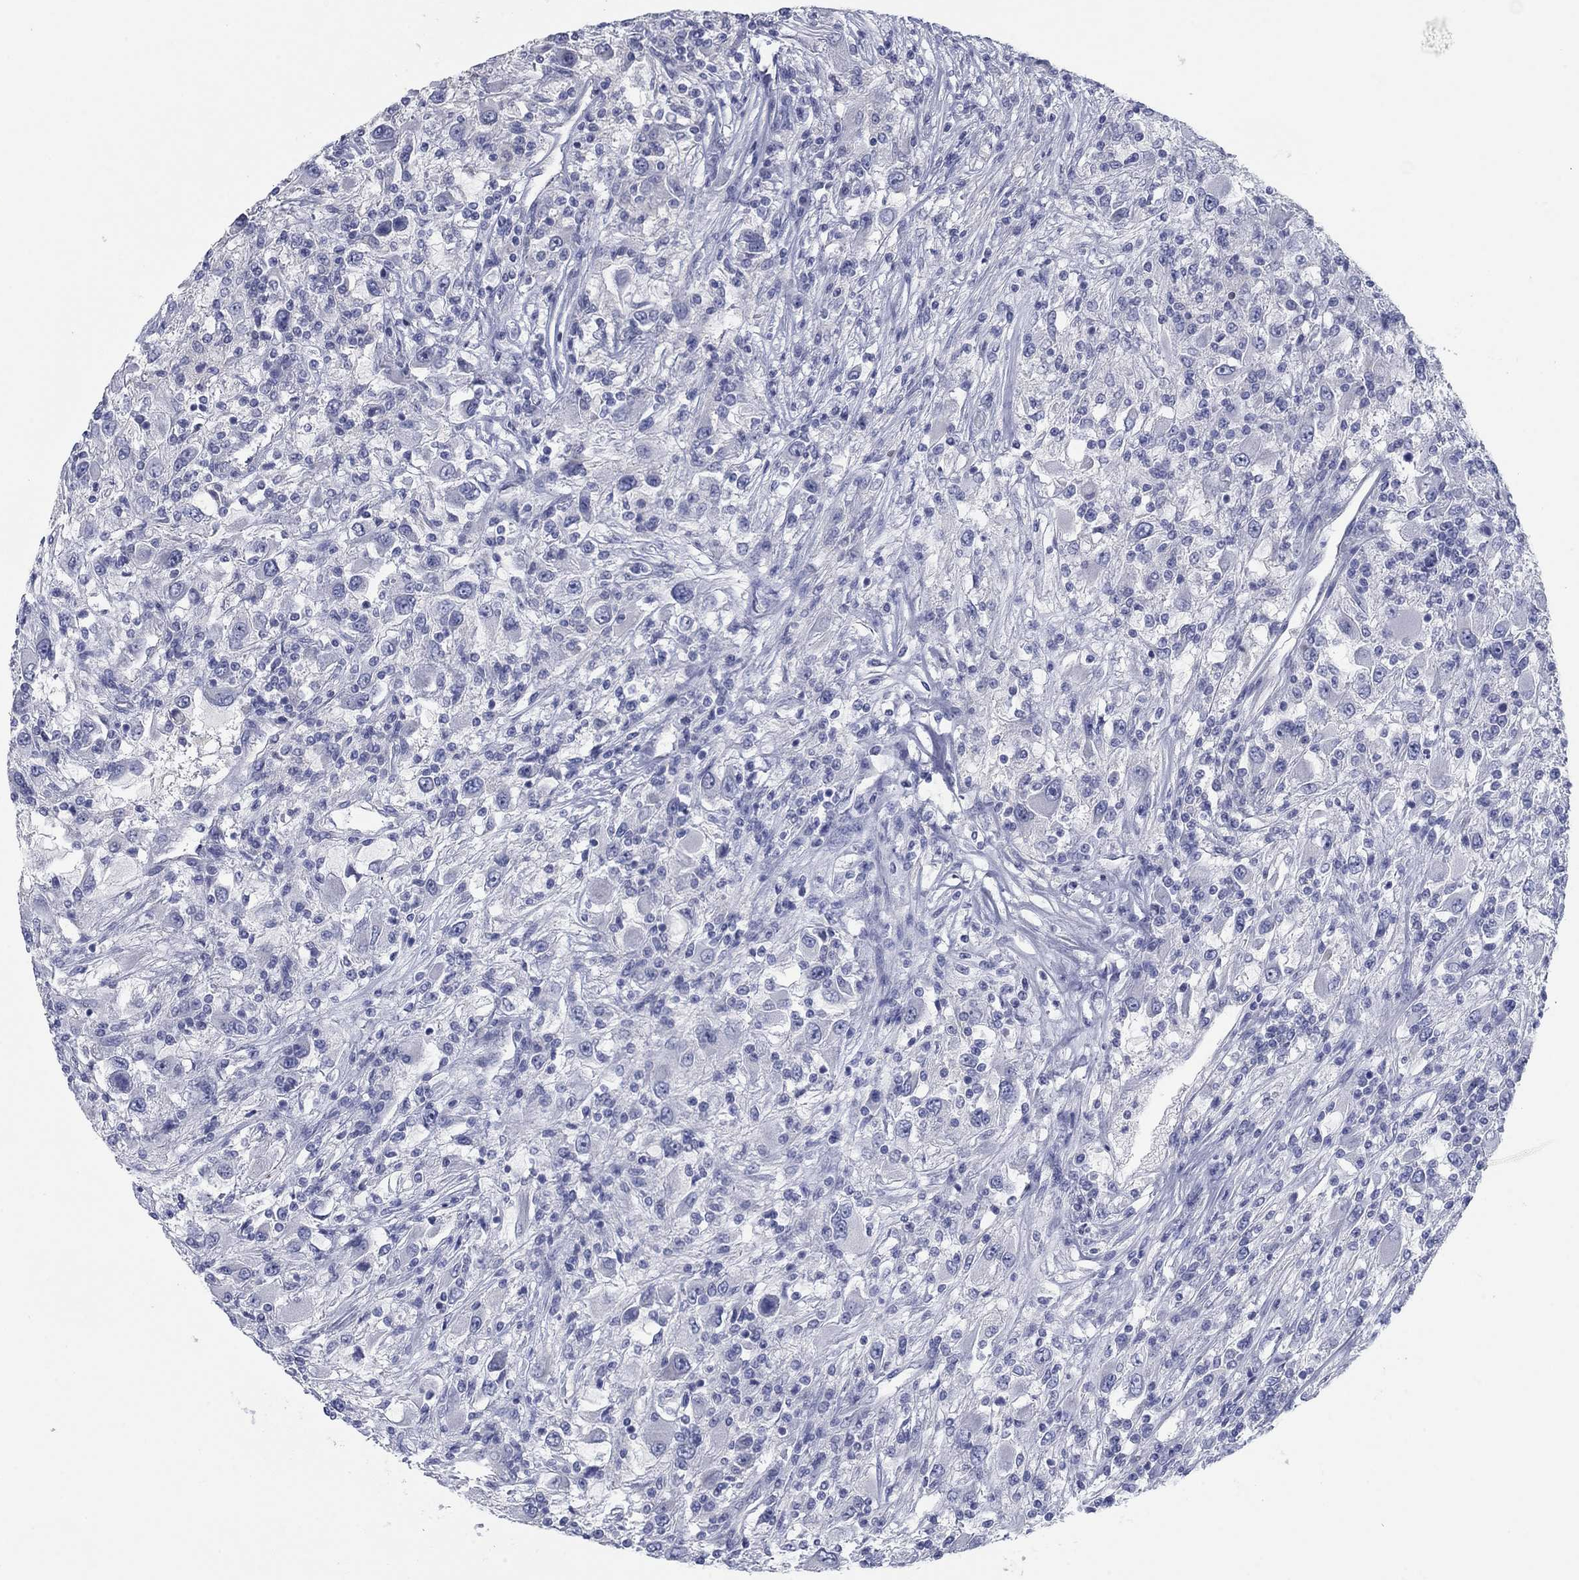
{"staining": {"intensity": "negative", "quantity": "none", "location": "none"}, "tissue": "renal cancer", "cell_type": "Tumor cells", "image_type": "cancer", "snomed": [{"axis": "morphology", "description": "Adenocarcinoma, NOS"}, {"axis": "topography", "description": "Kidney"}], "caption": "High magnification brightfield microscopy of renal cancer stained with DAB (brown) and counterstained with hematoxylin (blue): tumor cells show no significant expression. (DAB immunohistochemistry with hematoxylin counter stain).", "gene": "APOC3", "patient": {"sex": "female", "age": 67}}